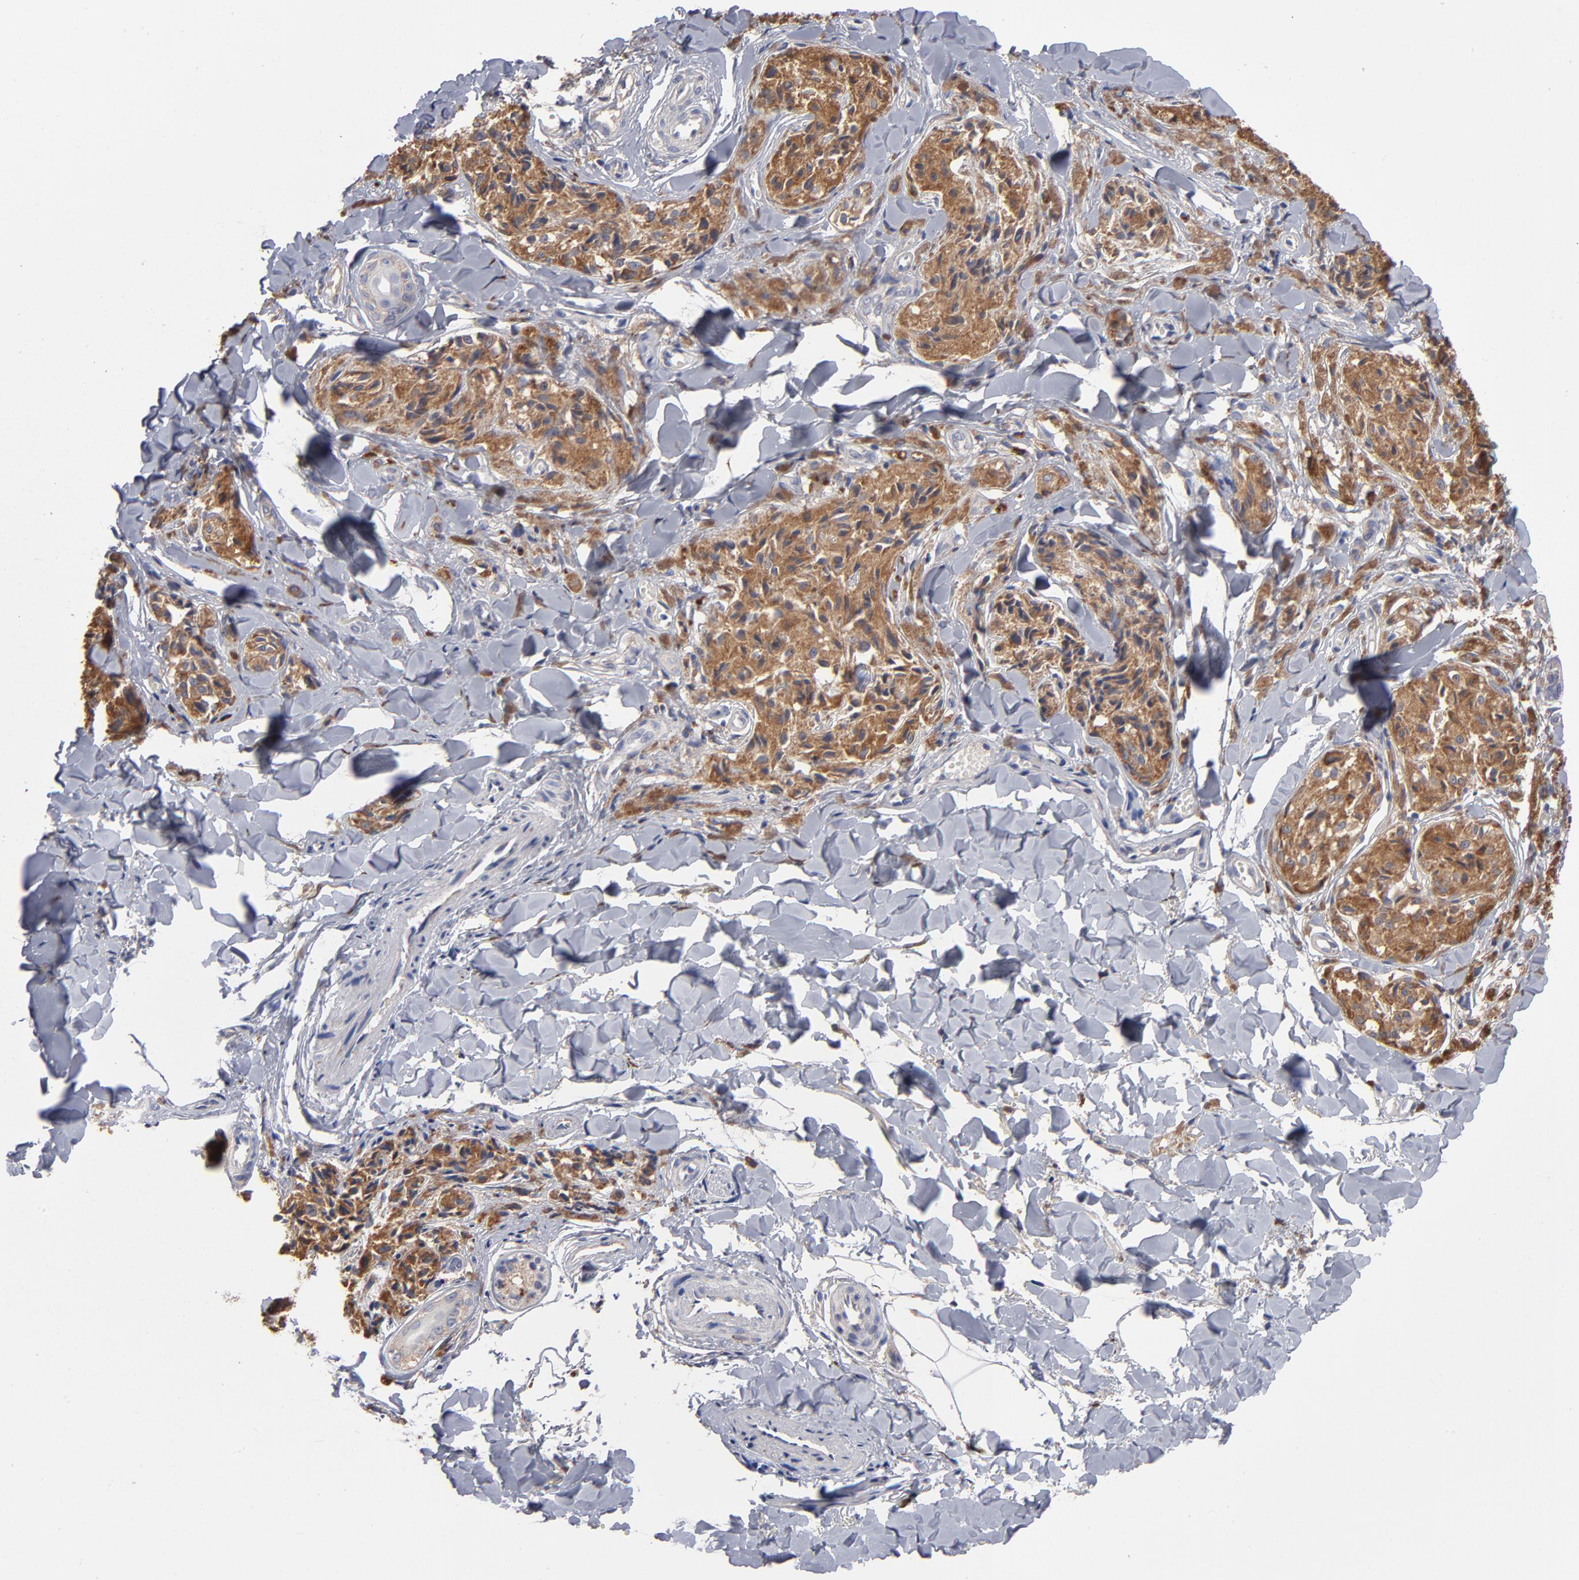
{"staining": {"intensity": "strong", "quantity": ">75%", "location": "cytoplasmic/membranous"}, "tissue": "melanoma", "cell_type": "Tumor cells", "image_type": "cancer", "snomed": [{"axis": "morphology", "description": "Malignant melanoma, Metastatic site"}, {"axis": "topography", "description": "Skin"}], "caption": "A high amount of strong cytoplasmic/membranous staining is present in approximately >75% of tumor cells in malignant melanoma (metastatic site) tissue.", "gene": "RRAGB", "patient": {"sex": "female", "age": 66}}